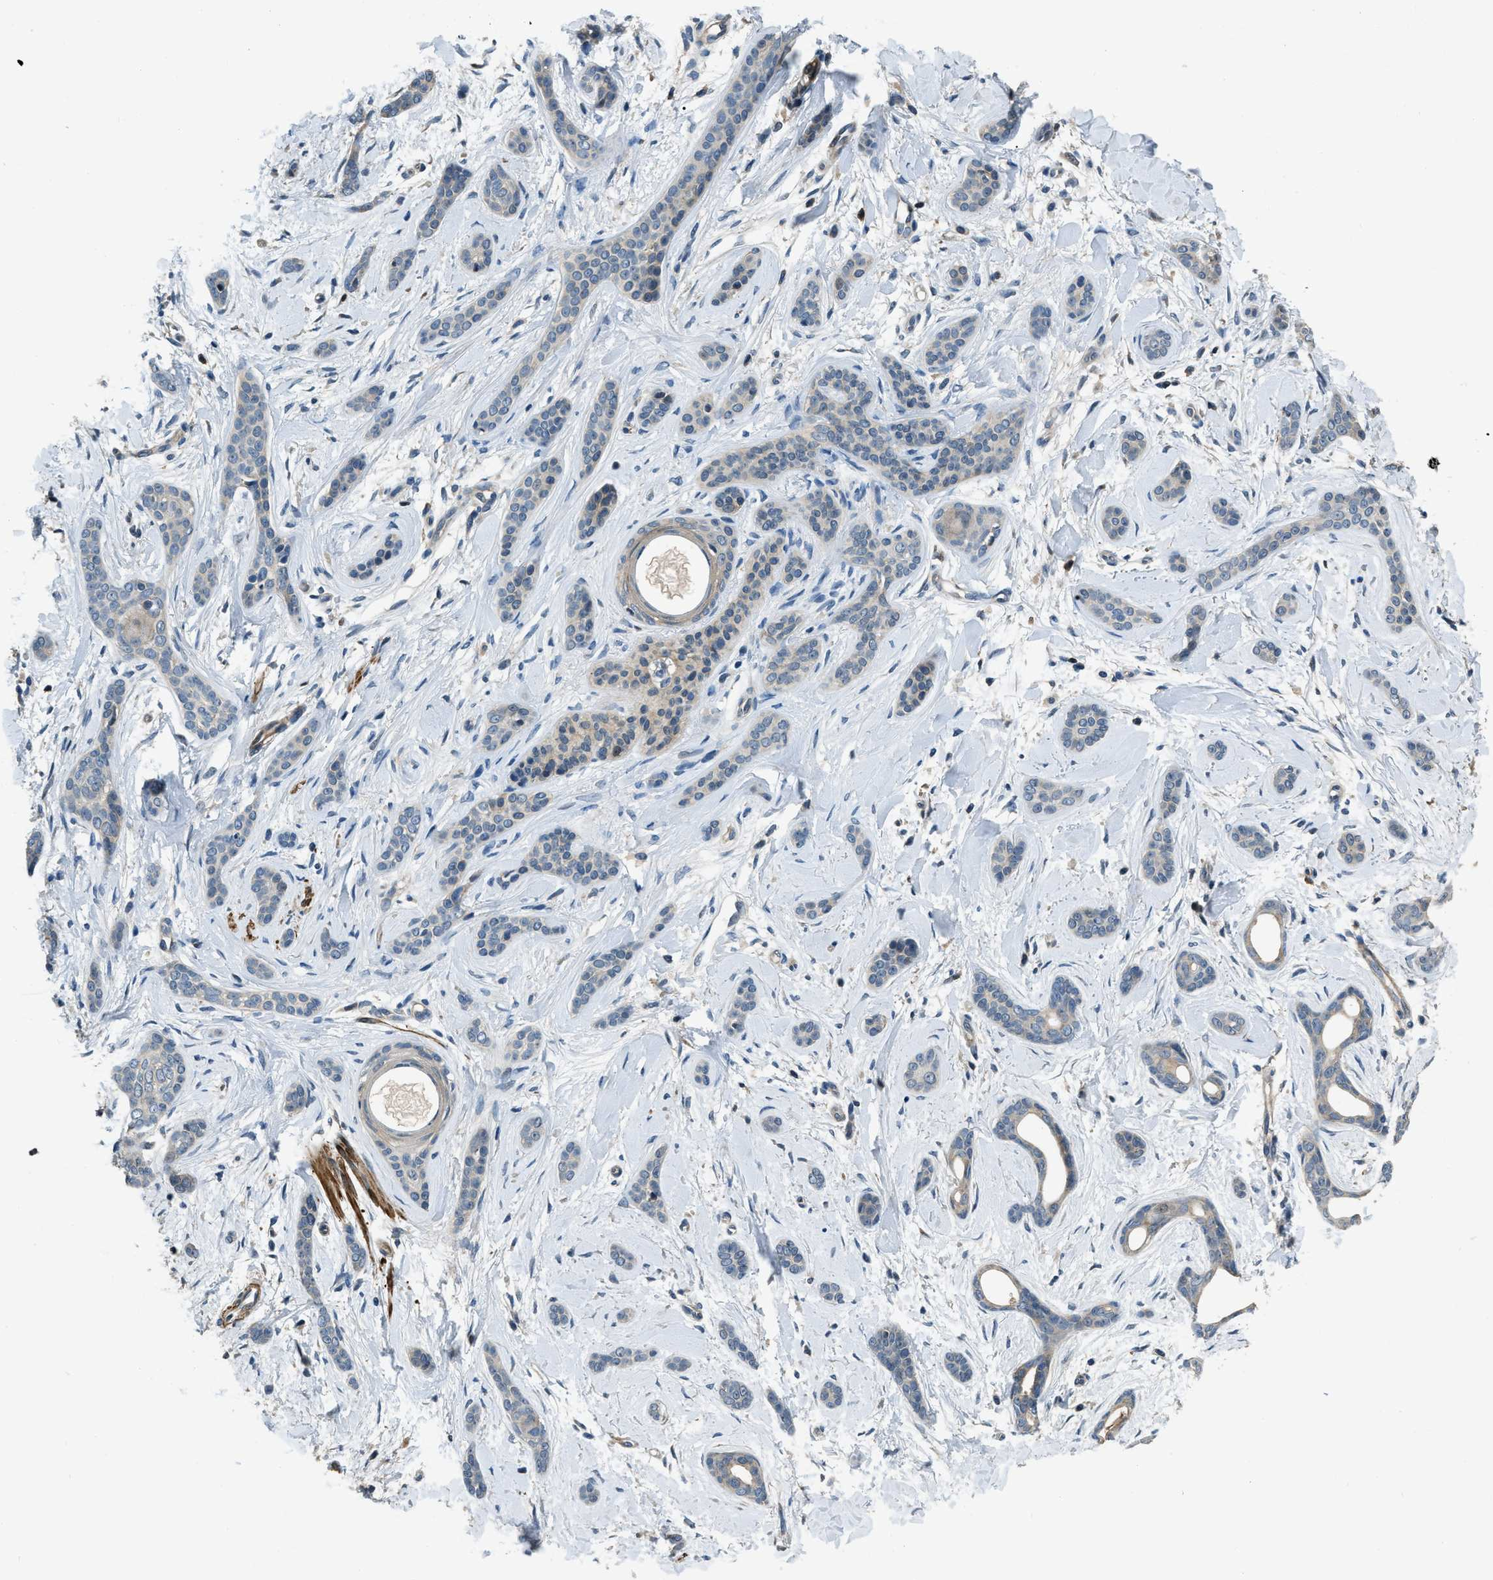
{"staining": {"intensity": "negative", "quantity": "none", "location": "none"}, "tissue": "skin cancer", "cell_type": "Tumor cells", "image_type": "cancer", "snomed": [{"axis": "morphology", "description": "Basal cell carcinoma"}, {"axis": "morphology", "description": "Adnexal tumor, benign"}, {"axis": "topography", "description": "Skin"}], "caption": "Tumor cells show no significant protein expression in skin cancer.", "gene": "NUDCD3", "patient": {"sex": "female", "age": 42}}